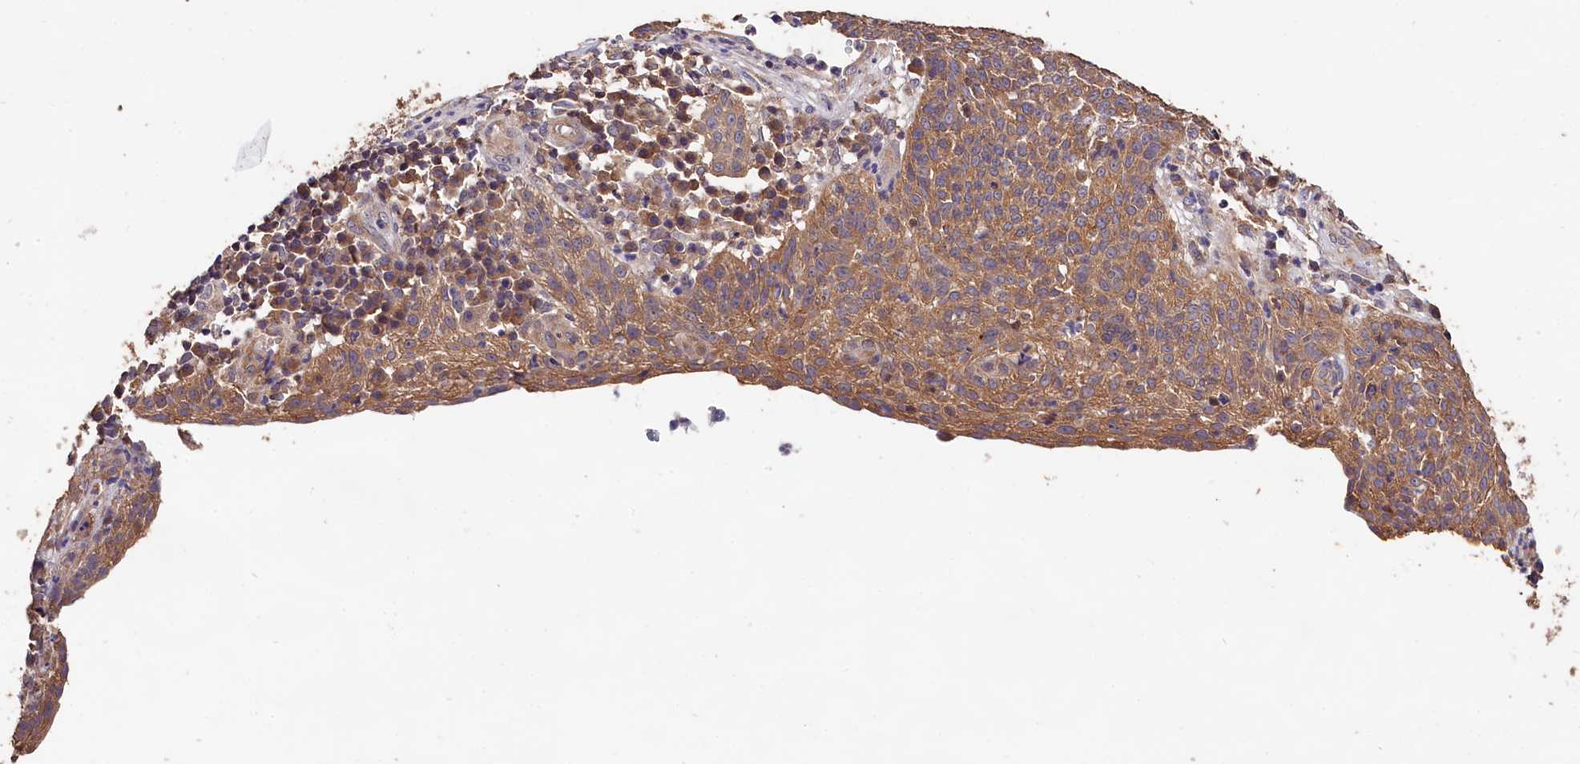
{"staining": {"intensity": "moderate", "quantity": ">75%", "location": "cytoplasmic/membranous"}, "tissue": "cervical cancer", "cell_type": "Tumor cells", "image_type": "cancer", "snomed": [{"axis": "morphology", "description": "Squamous cell carcinoma, NOS"}, {"axis": "topography", "description": "Cervix"}], "caption": "Immunohistochemistry histopathology image of human cervical squamous cell carcinoma stained for a protein (brown), which shows medium levels of moderate cytoplasmic/membranous expression in approximately >75% of tumor cells.", "gene": "OAS3", "patient": {"sex": "female", "age": 34}}